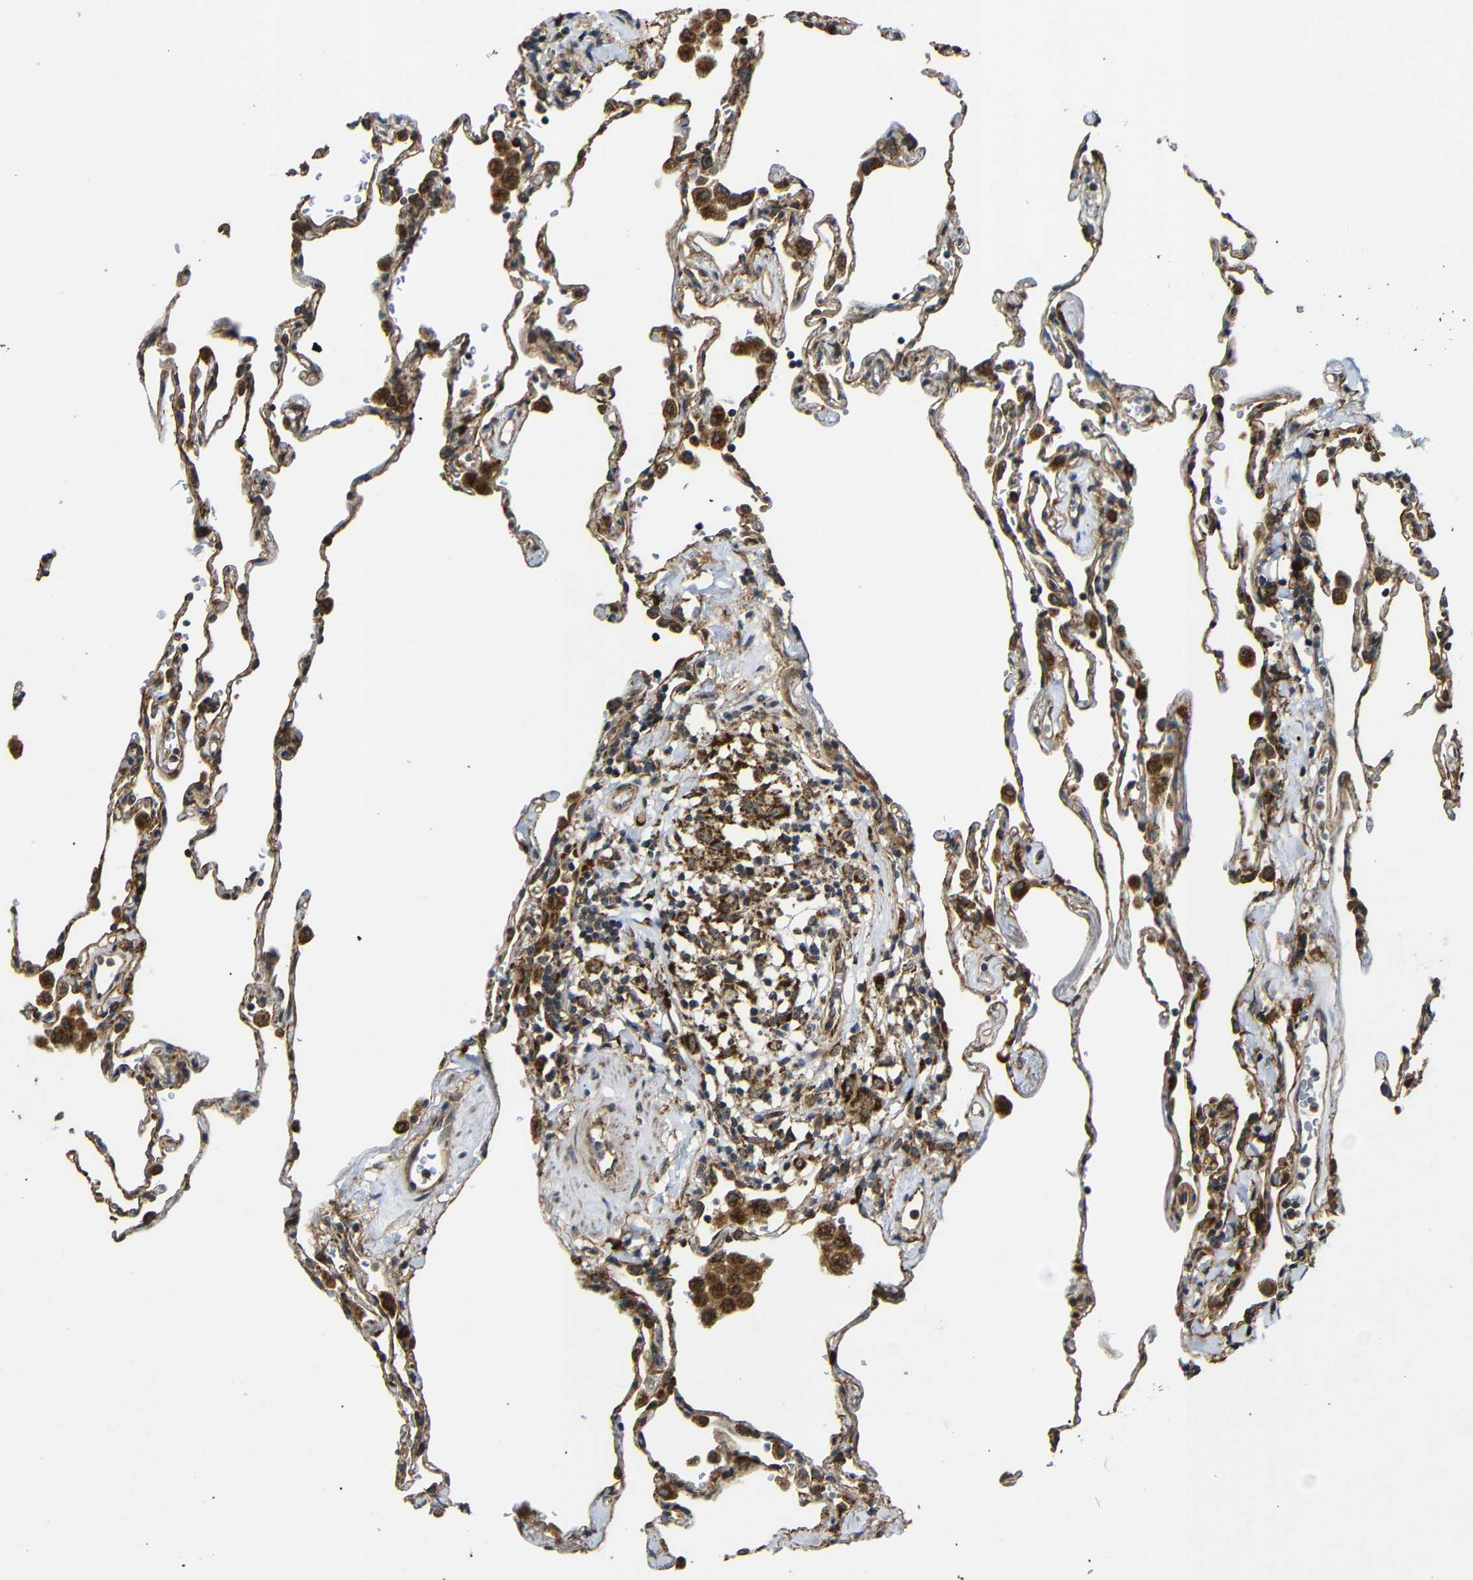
{"staining": {"intensity": "strong", "quantity": ">75%", "location": "cytoplasmic/membranous"}, "tissue": "lung", "cell_type": "Alveolar cells", "image_type": "normal", "snomed": [{"axis": "morphology", "description": "Normal tissue, NOS"}, {"axis": "topography", "description": "Lung"}], "caption": "Lung stained with DAB immunohistochemistry exhibits high levels of strong cytoplasmic/membranous positivity in about >75% of alveolar cells. The protein is stained brown, and the nuclei are stained in blue (DAB IHC with brightfield microscopy, high magnification).", "gene": "KANK4", "patient": {"sex": "male", "age": 59}}